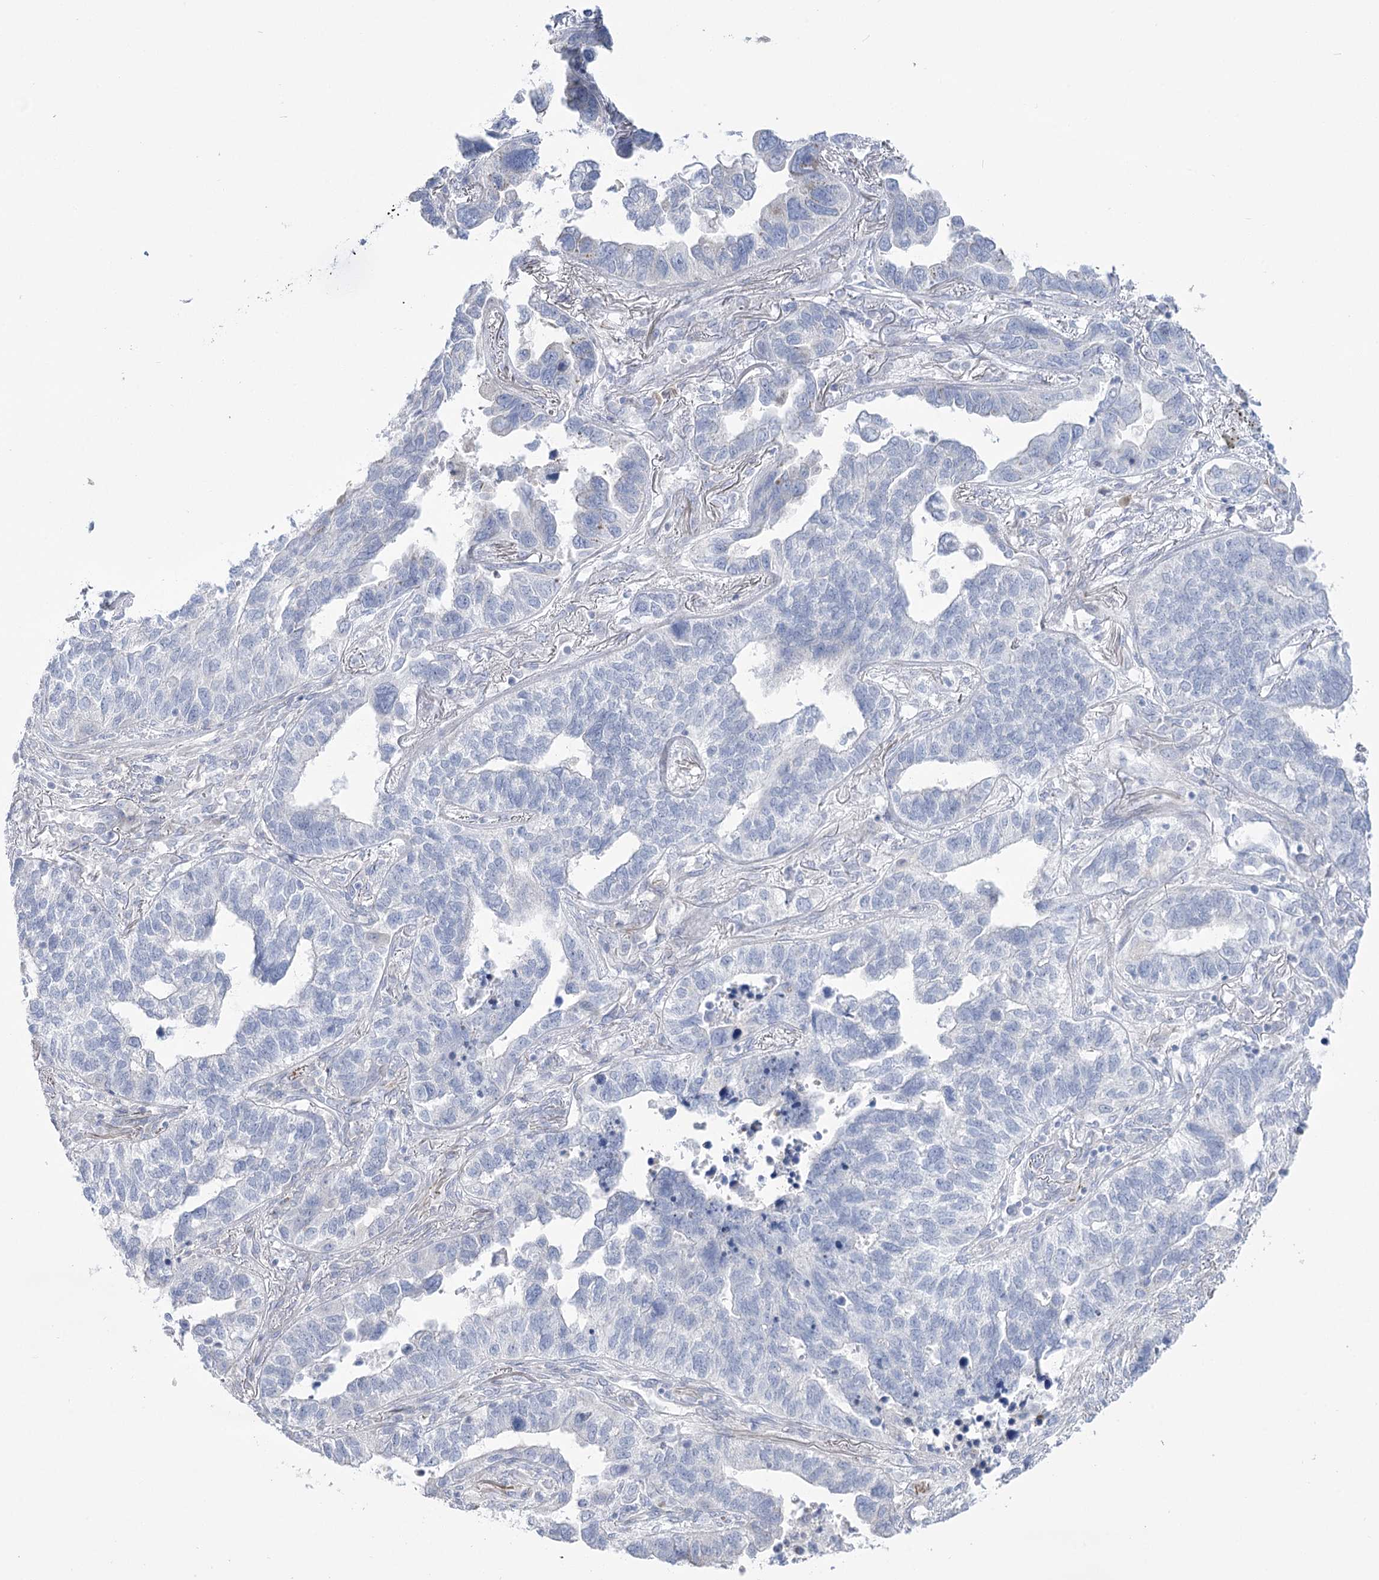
{"staining": {"intensity": "negative", "quantity": "none", "location": "none"}, "tissue": "lung cancer", "cell_type": "Tumor cells", "image_type": "cancer", "snomed": [{"axis": "morphology", "description": "Adenocarcinoma, NOS"}, {"axis": "topography", "description": "Lung"}], "caption": "Immunohistochemistry (IHC) histopathology image of neoplastic tissue: human lung adenocarcinoma stained with DAB (3,3'-diaminobenzidine) demonstrates no significant protein staining in tumor cells.", "gene": "SIAE", "patient": {"sex": "male", "age": 67}}